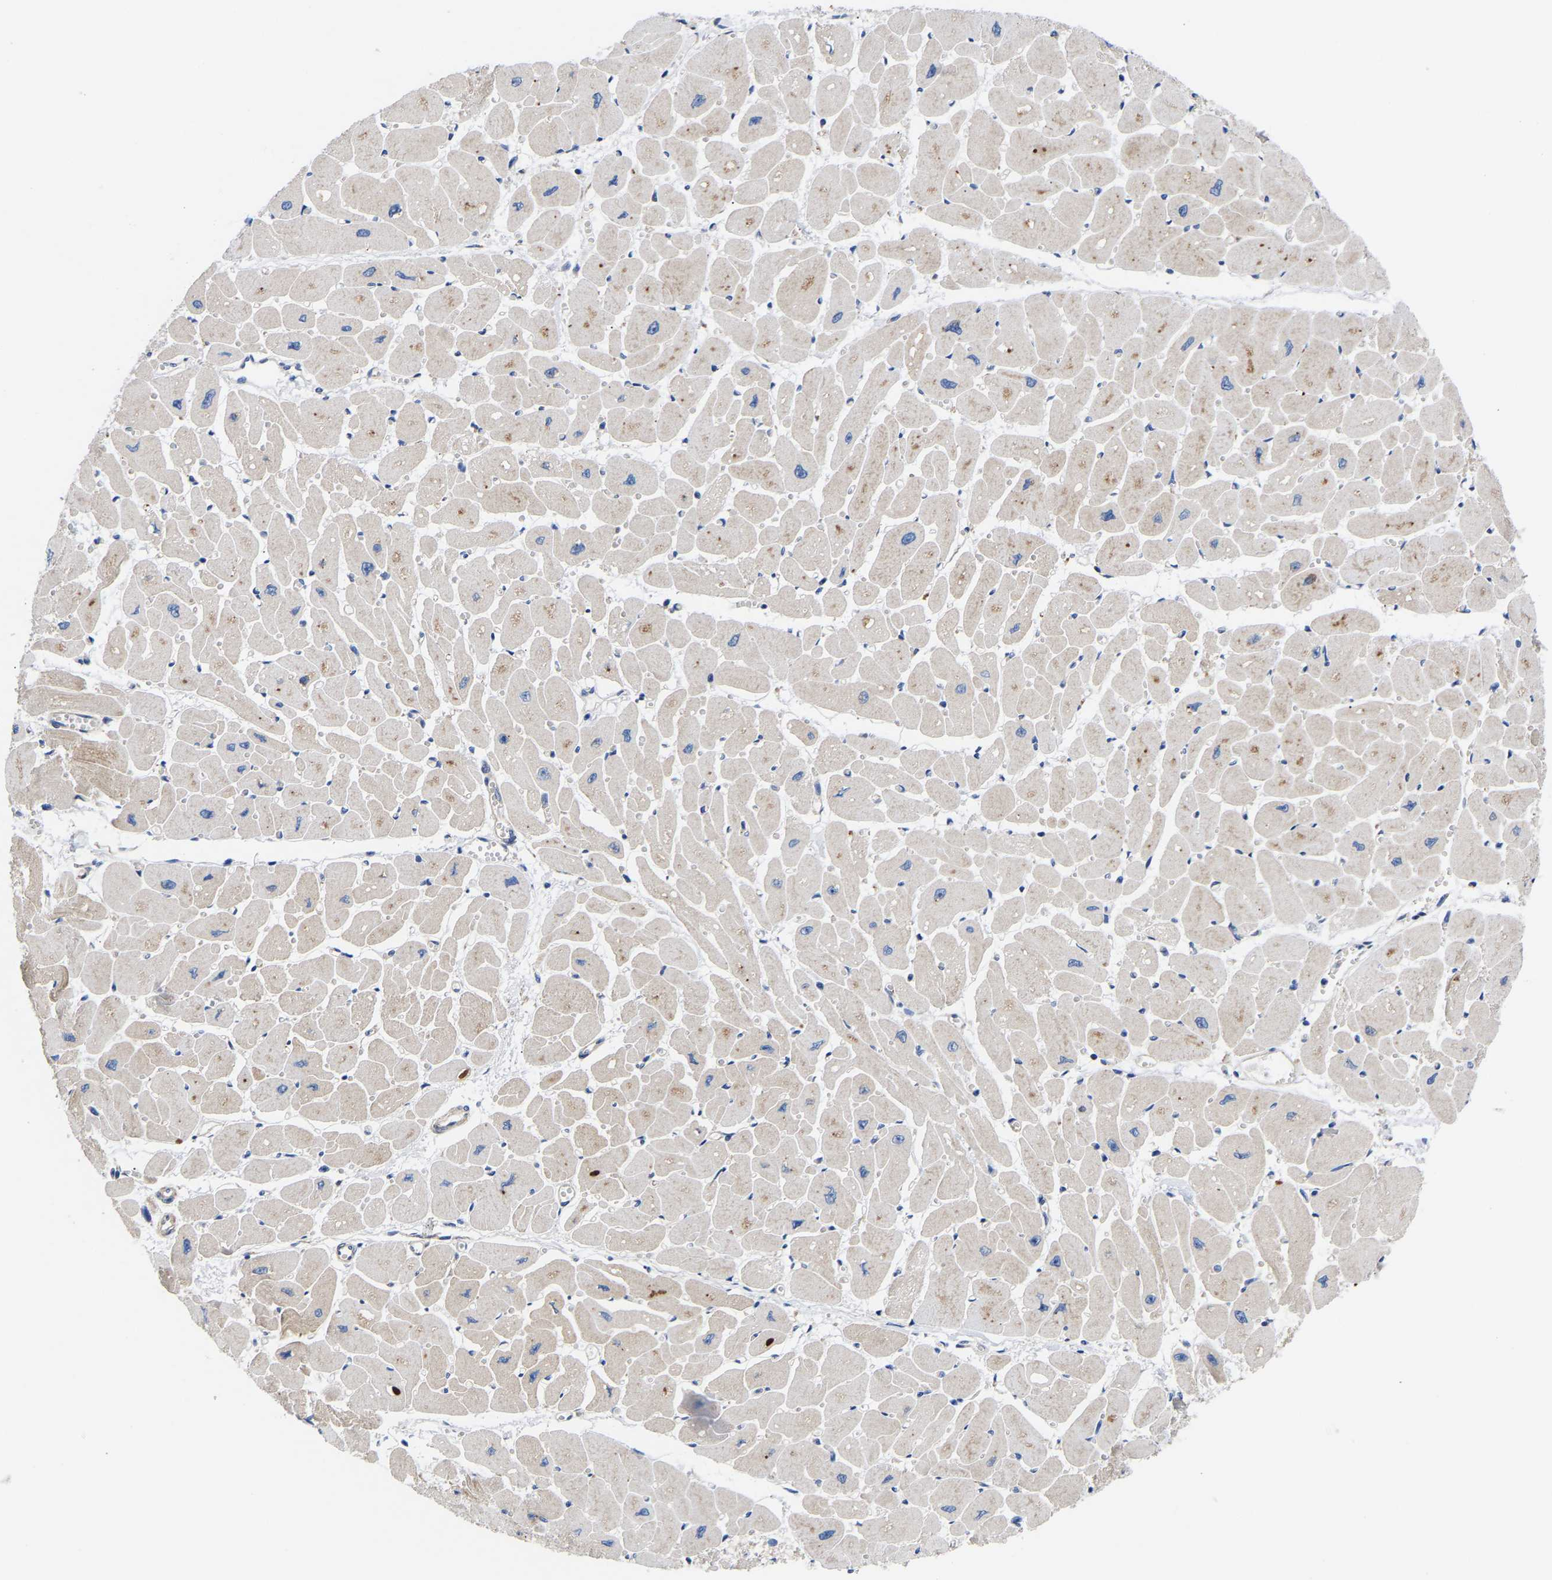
{"staining": {"intensity": "weak", "quantity": "25%-75%", "location": "cytoplasmic/membranous"}, "tissue": "heart muscle", "cell_type": "Cardiomyocytes", "image_type": "normal", "snomed": [{"axis": "morphology", "description": "Normal tissue, NOS"}, {"axis": "topography", "description": "Heart"}], "caption": "Human heart muscle stained with a brown dye shows weak cytoplasmic/membranous positive expression in about 25%-75% of cardiomyocytes.", "gene": "AIMP2", "patient": {"sex": "female", "age": 54}}